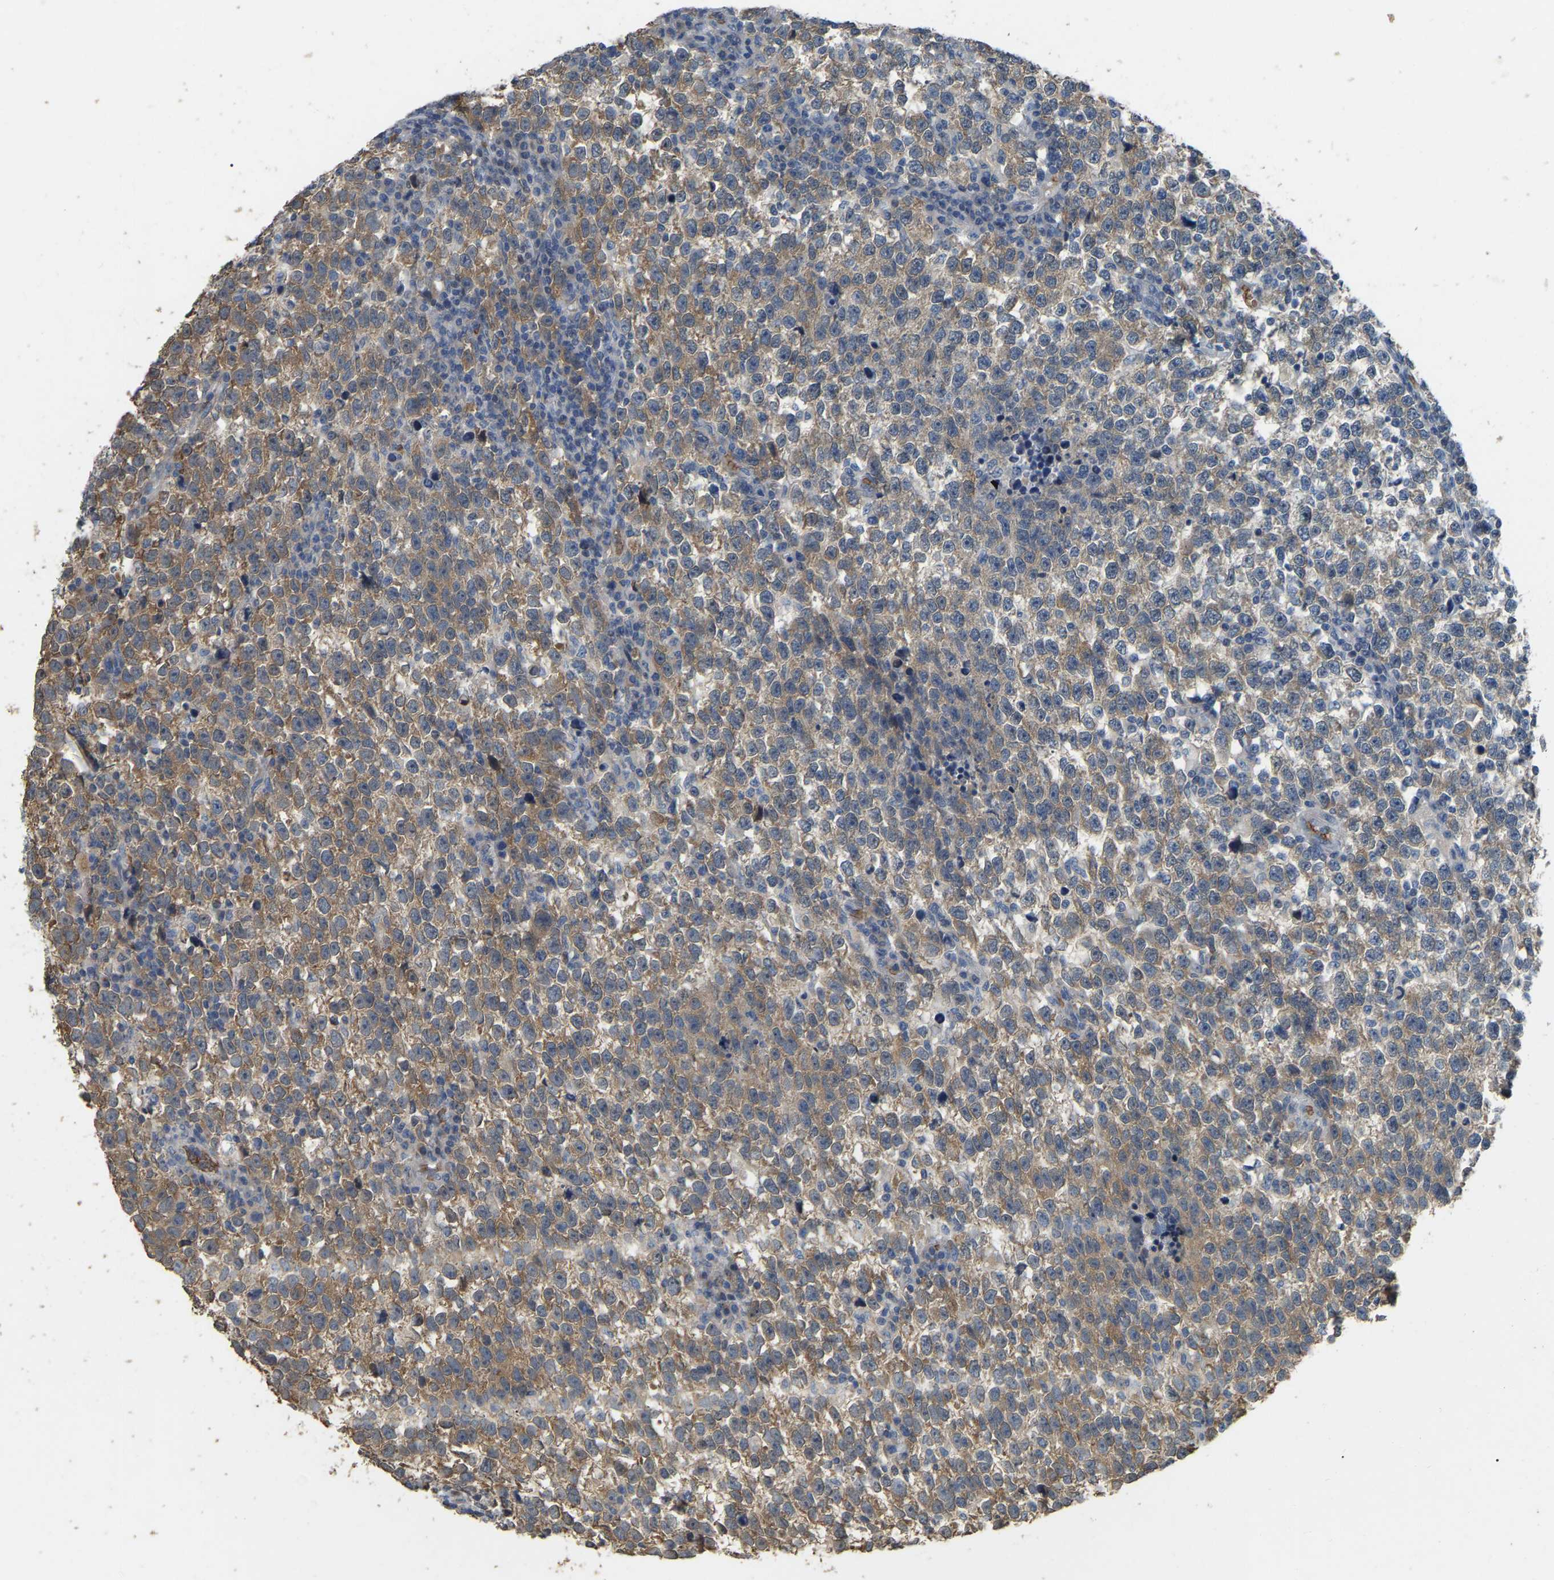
{"staining": {"intensity": "moderate", "quantity": ">75%", "location": "cytoplasmic/membranous"}, "tissue": "testis cancer", "cell_type": "Tumor cells", "image_type": "cancer", "snomed": [{"axis": "morphology", "description": "Normal tissue, NOS"}, {"axis": "morphology", "description": "Seminoma, NOS"}, {"axis": "topography", "description": "Testis"}], "caption": "Testis seminoma stained with immunohistochemistry (IHC) reveals moderate cytoplasmic/membranous expression in about >75% of tumor cells.", "gene": "CFAP298", "patient": {"sex": "male", "age": 43}}